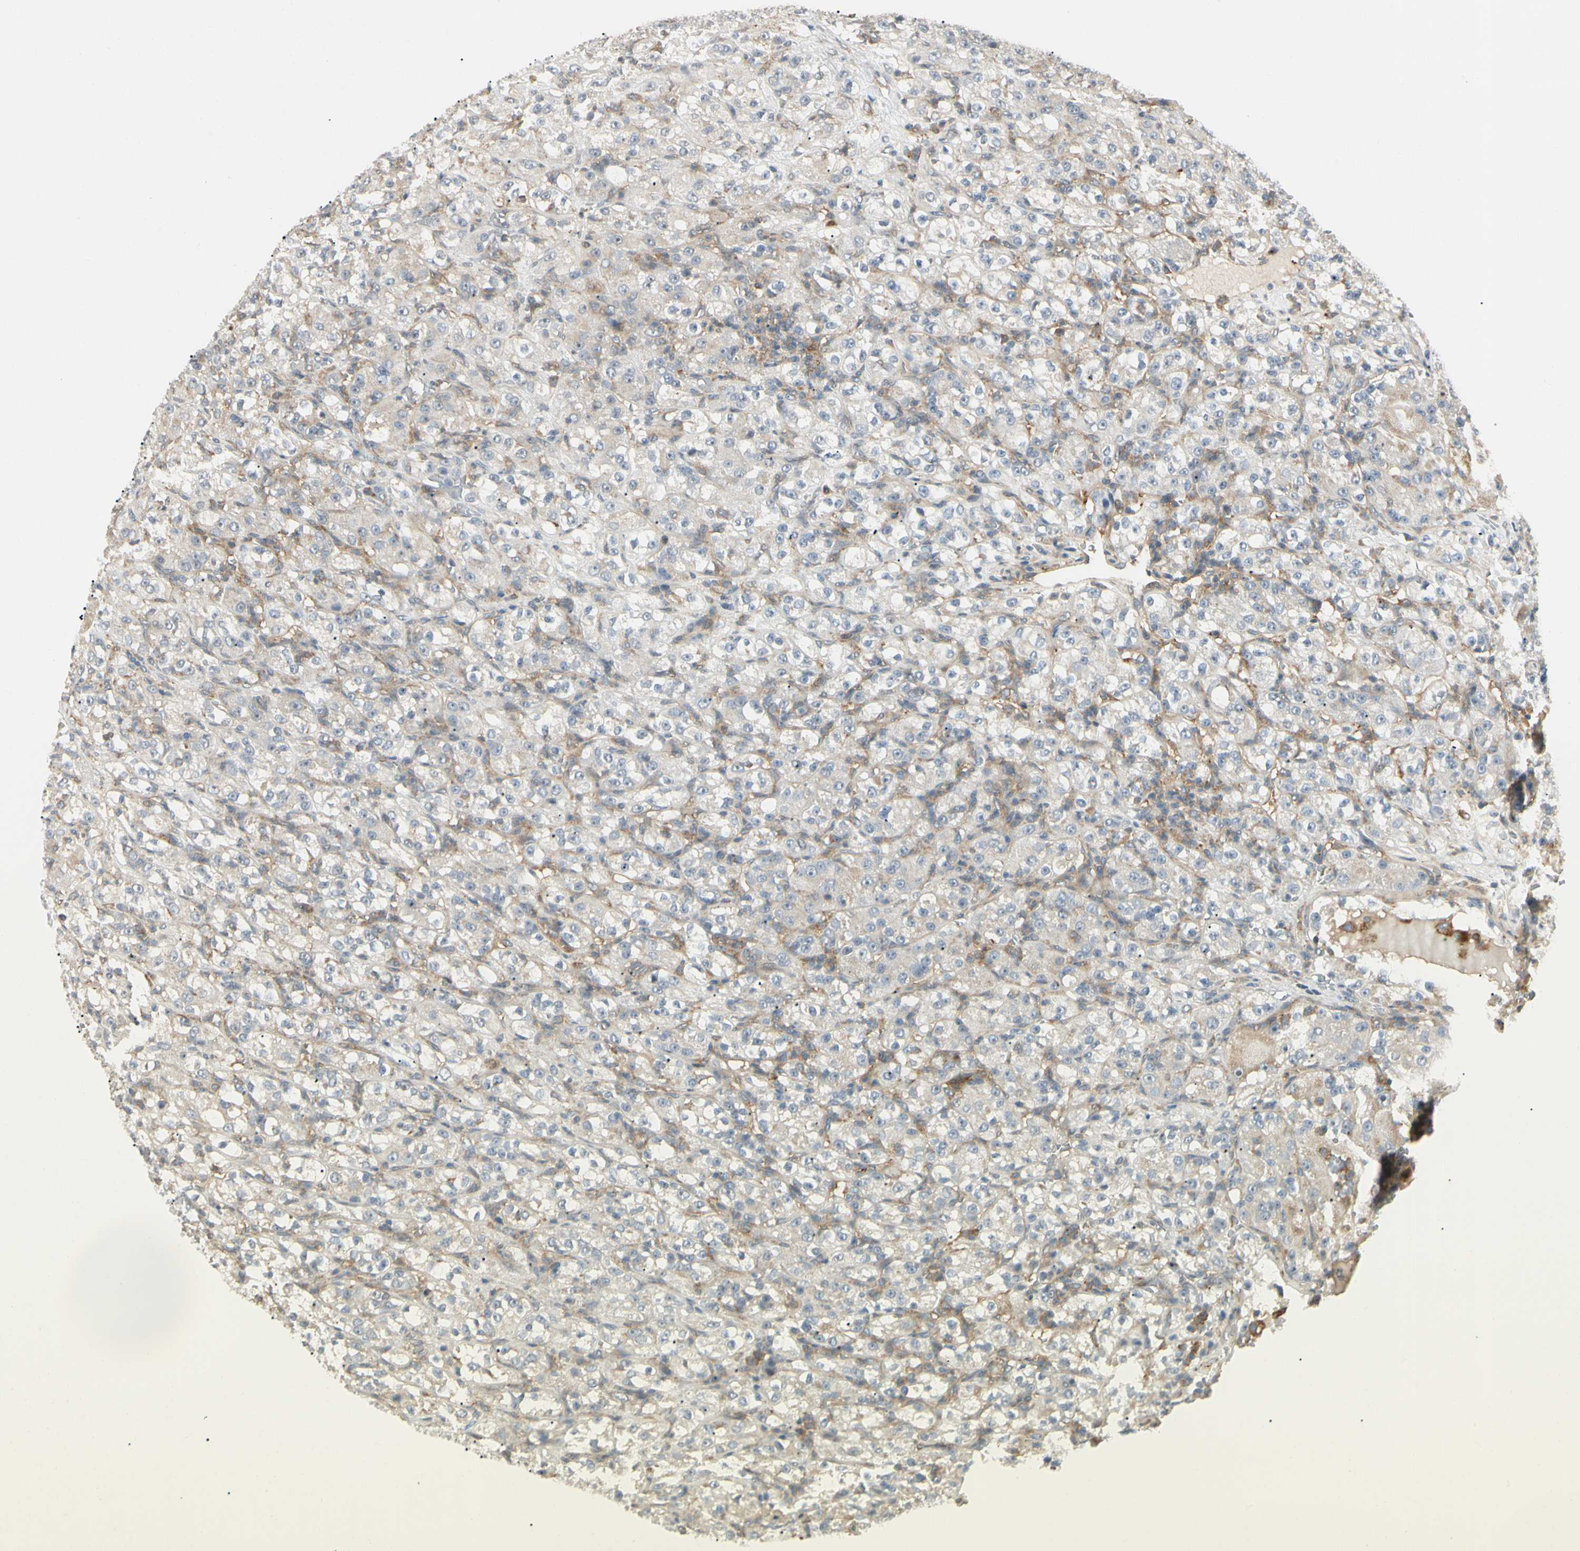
{"staining": {"intensity": "negative", "quantity": "none", "location": "none"}, "tissue": "renal cancer", "cell_type": "Tumor cells", "image_type": "cancer", "snomed": [{"axis": "morphology", "description": "Normal tissue, NOS"}, {"axis": "morphology", "description": "Adenocarcinoma, NOS"}, {"axis": "topography", "description": "Kidney"}], "caption": "The photomicrograph exhibits no significant expression in tumor cells of renal cancer.", "gene": "FNDC3B", "patient": {"sex": "male", "age": 61}}